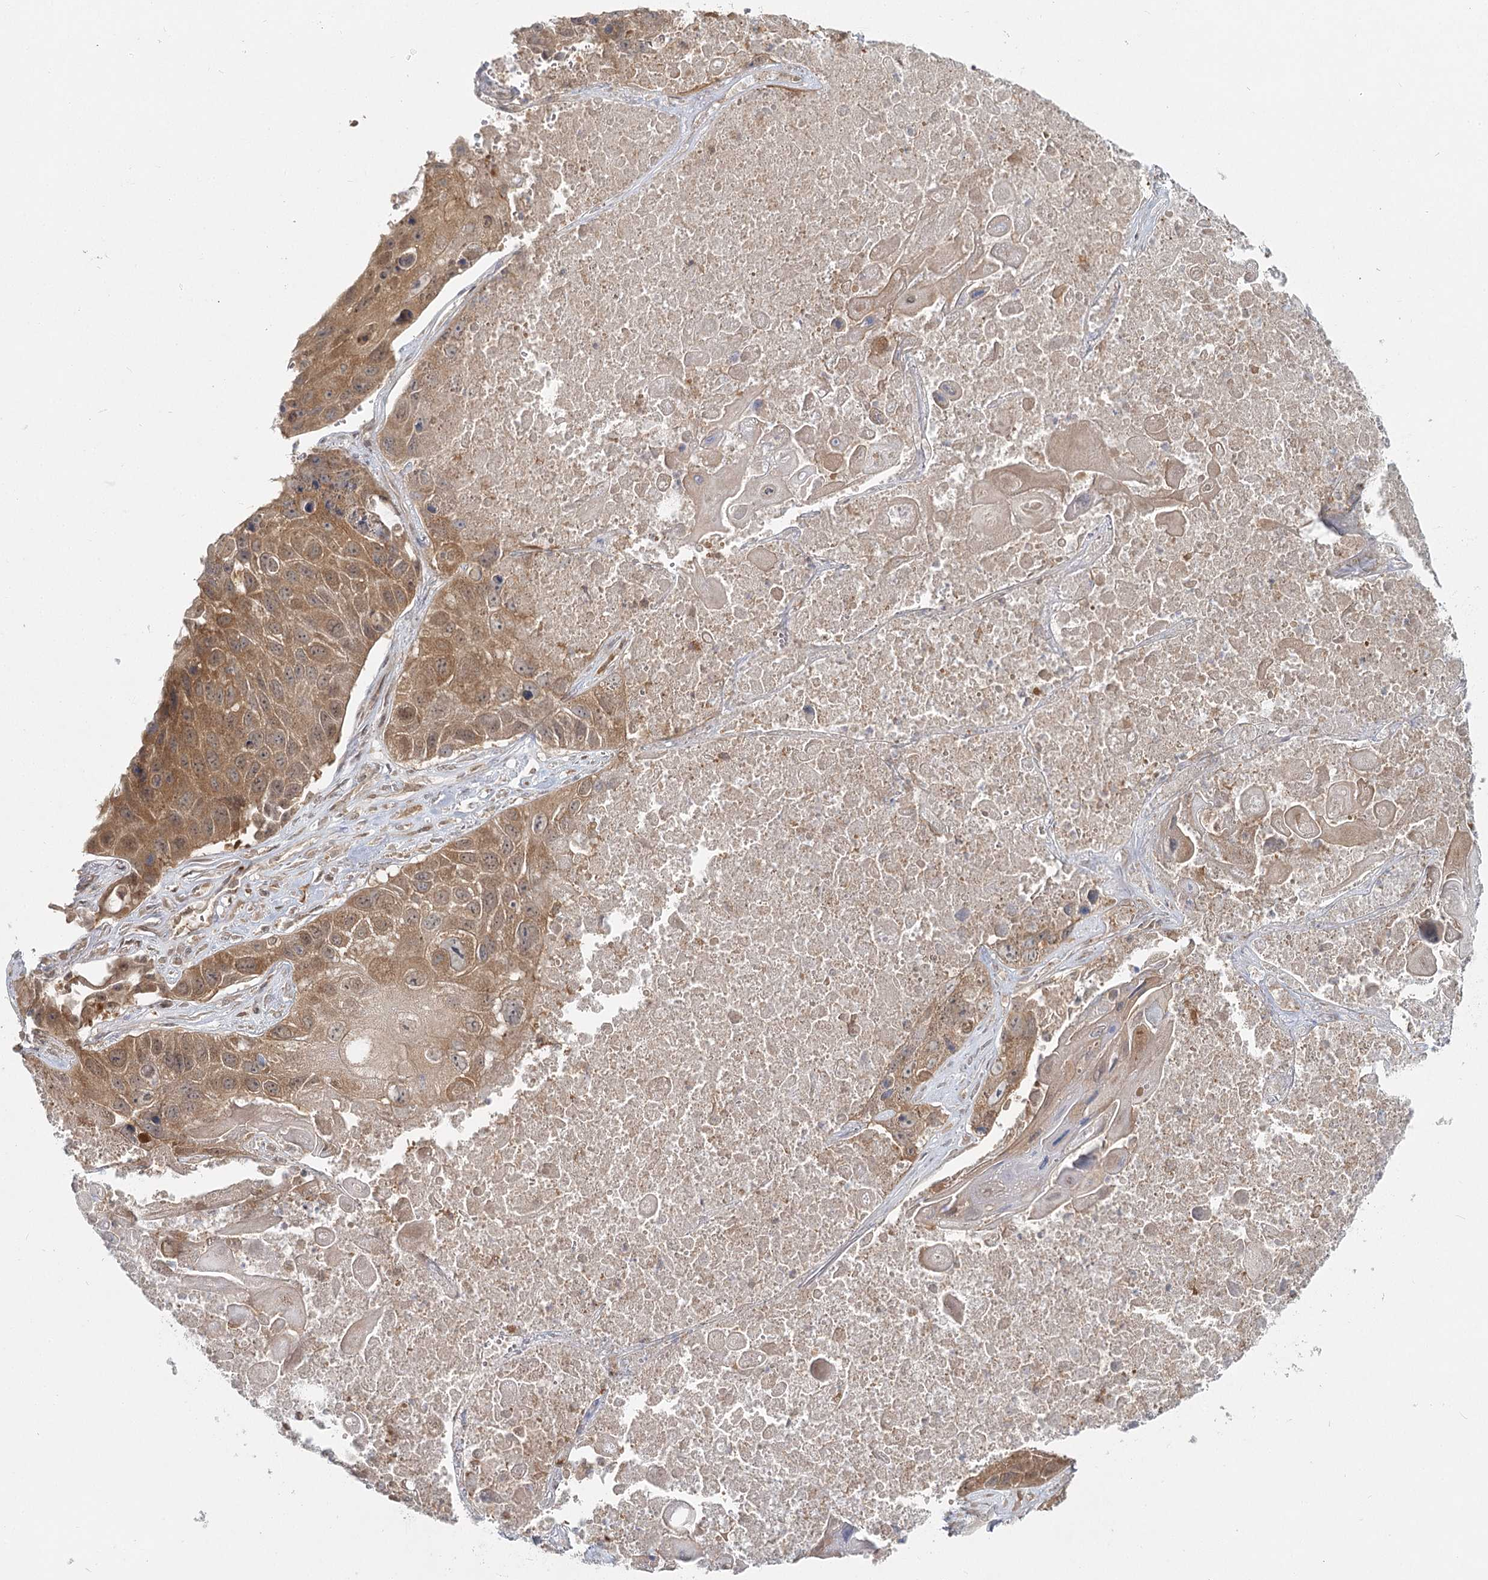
{"staining": {"intensity": "moderate", "quantity": ">75%", "location": "cytoplasmic/membranous"}, "tissue": "lung cancer", "cell_type": "Tumor cells", "image_type": "cancer", "snomed": [{"axis": "morphology", "description": "Squamous cell carcinoma, NOS"}, {"axis": "topography", "description": "Lung"}], "caption": "A photomicrograph of human lung cancer (squamous cell carcinoma) stained for a protein reveals moderate cytoplasmic/membranous brown staining in tumor cells.", "gene": "FAM120B", "patient": {"sex": "male", "age": 61}}